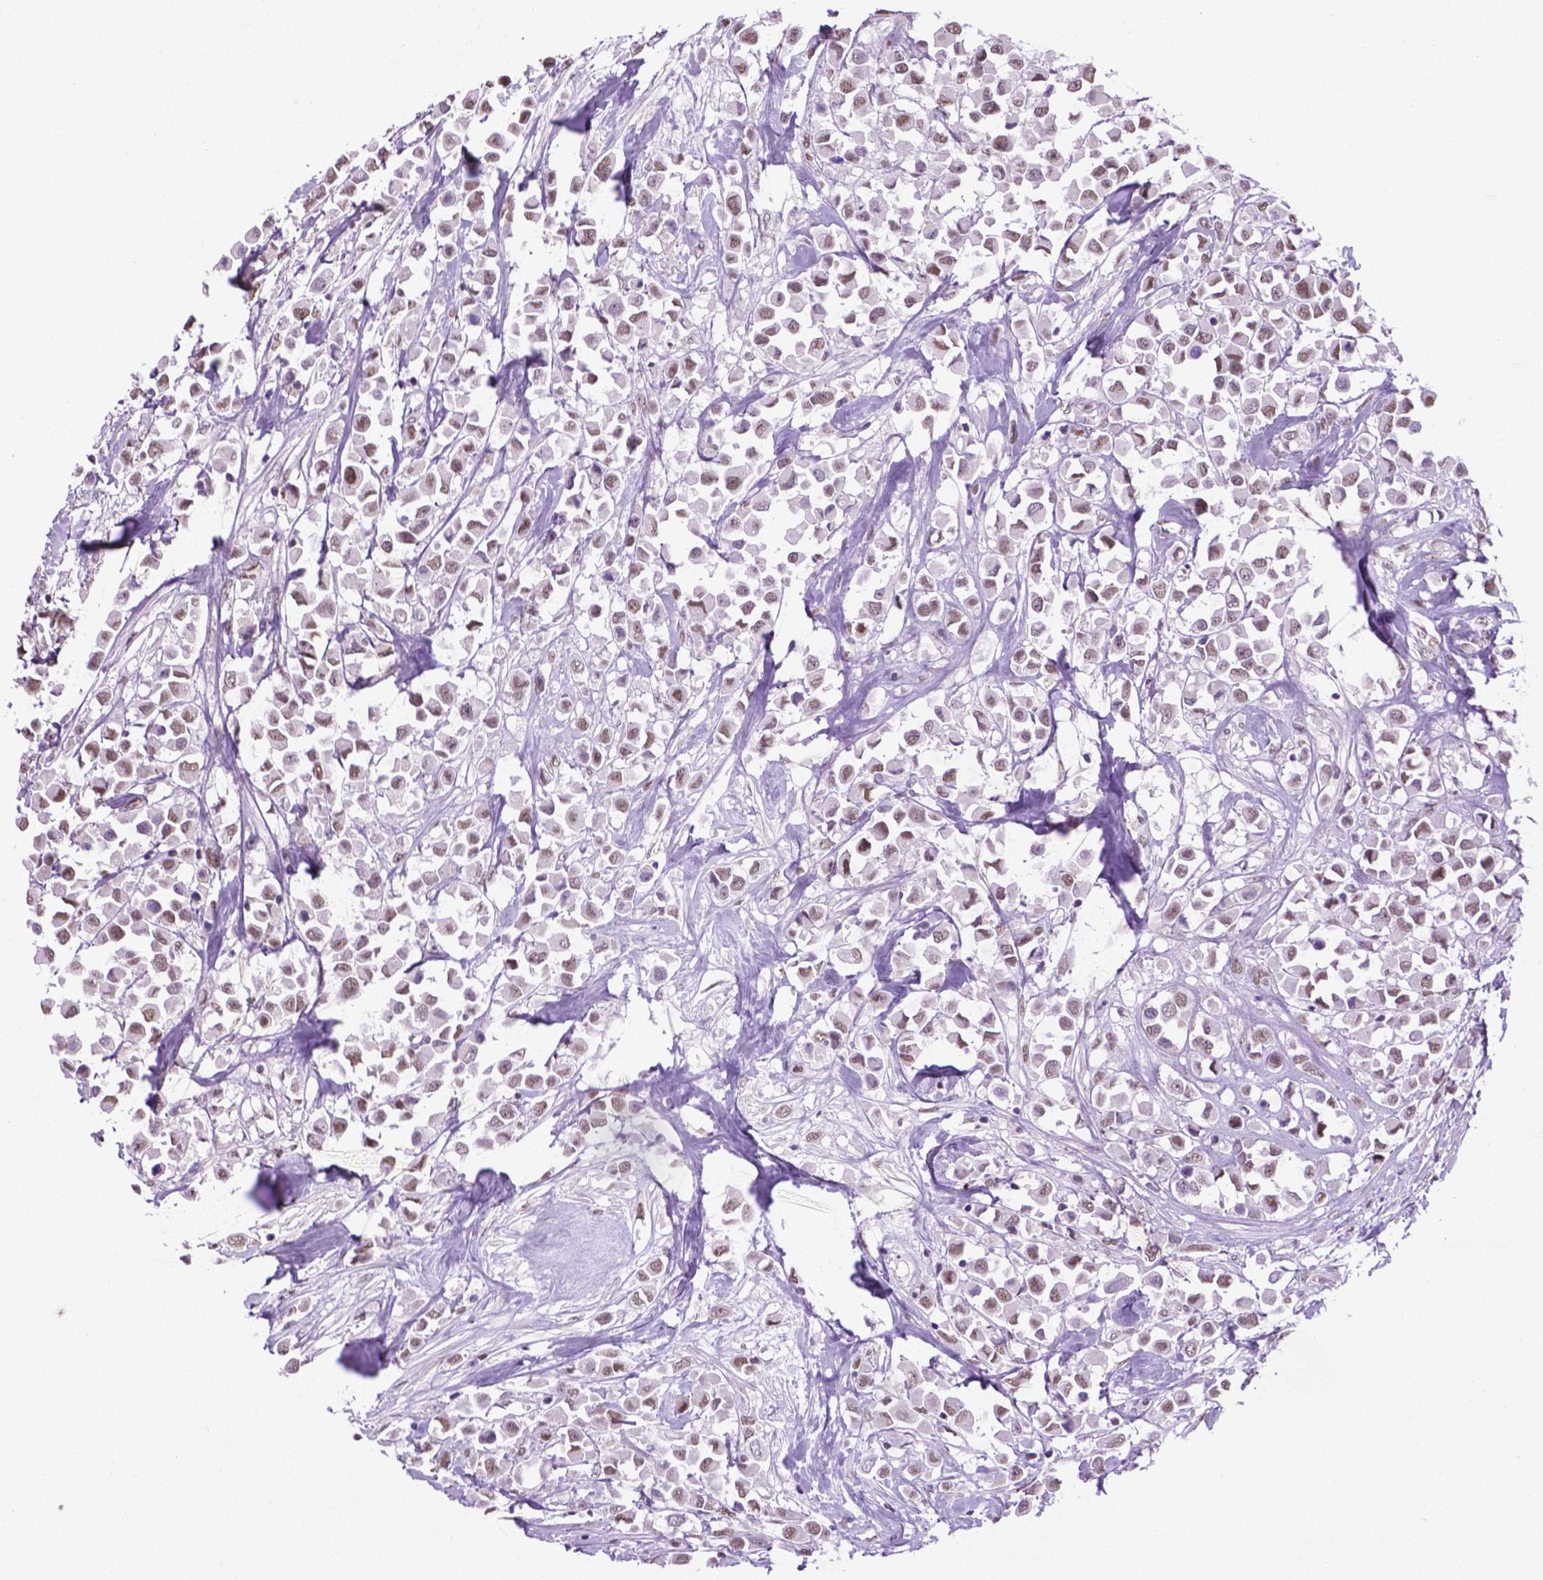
{"staining": {"intensity": "weak", "quantity": ">75%", "location": "nuclear"}, "tissue": "breast cancer", "cell_type": "Tumor cells", "image_type": "cancer", "snomed": [{"axis": "morphology", "description": "Duct carcinoma"}, {"axis": "topography", "description": "Breast"}], "caption": "Approximately >75% of tumor cells in human breast intraductal carcinoma exhibit weak nuclear protein staining as visualized by brown immunohistochemical staining.", "gene": "ABI2", "patient": {"sex": "female", "age": 61}}